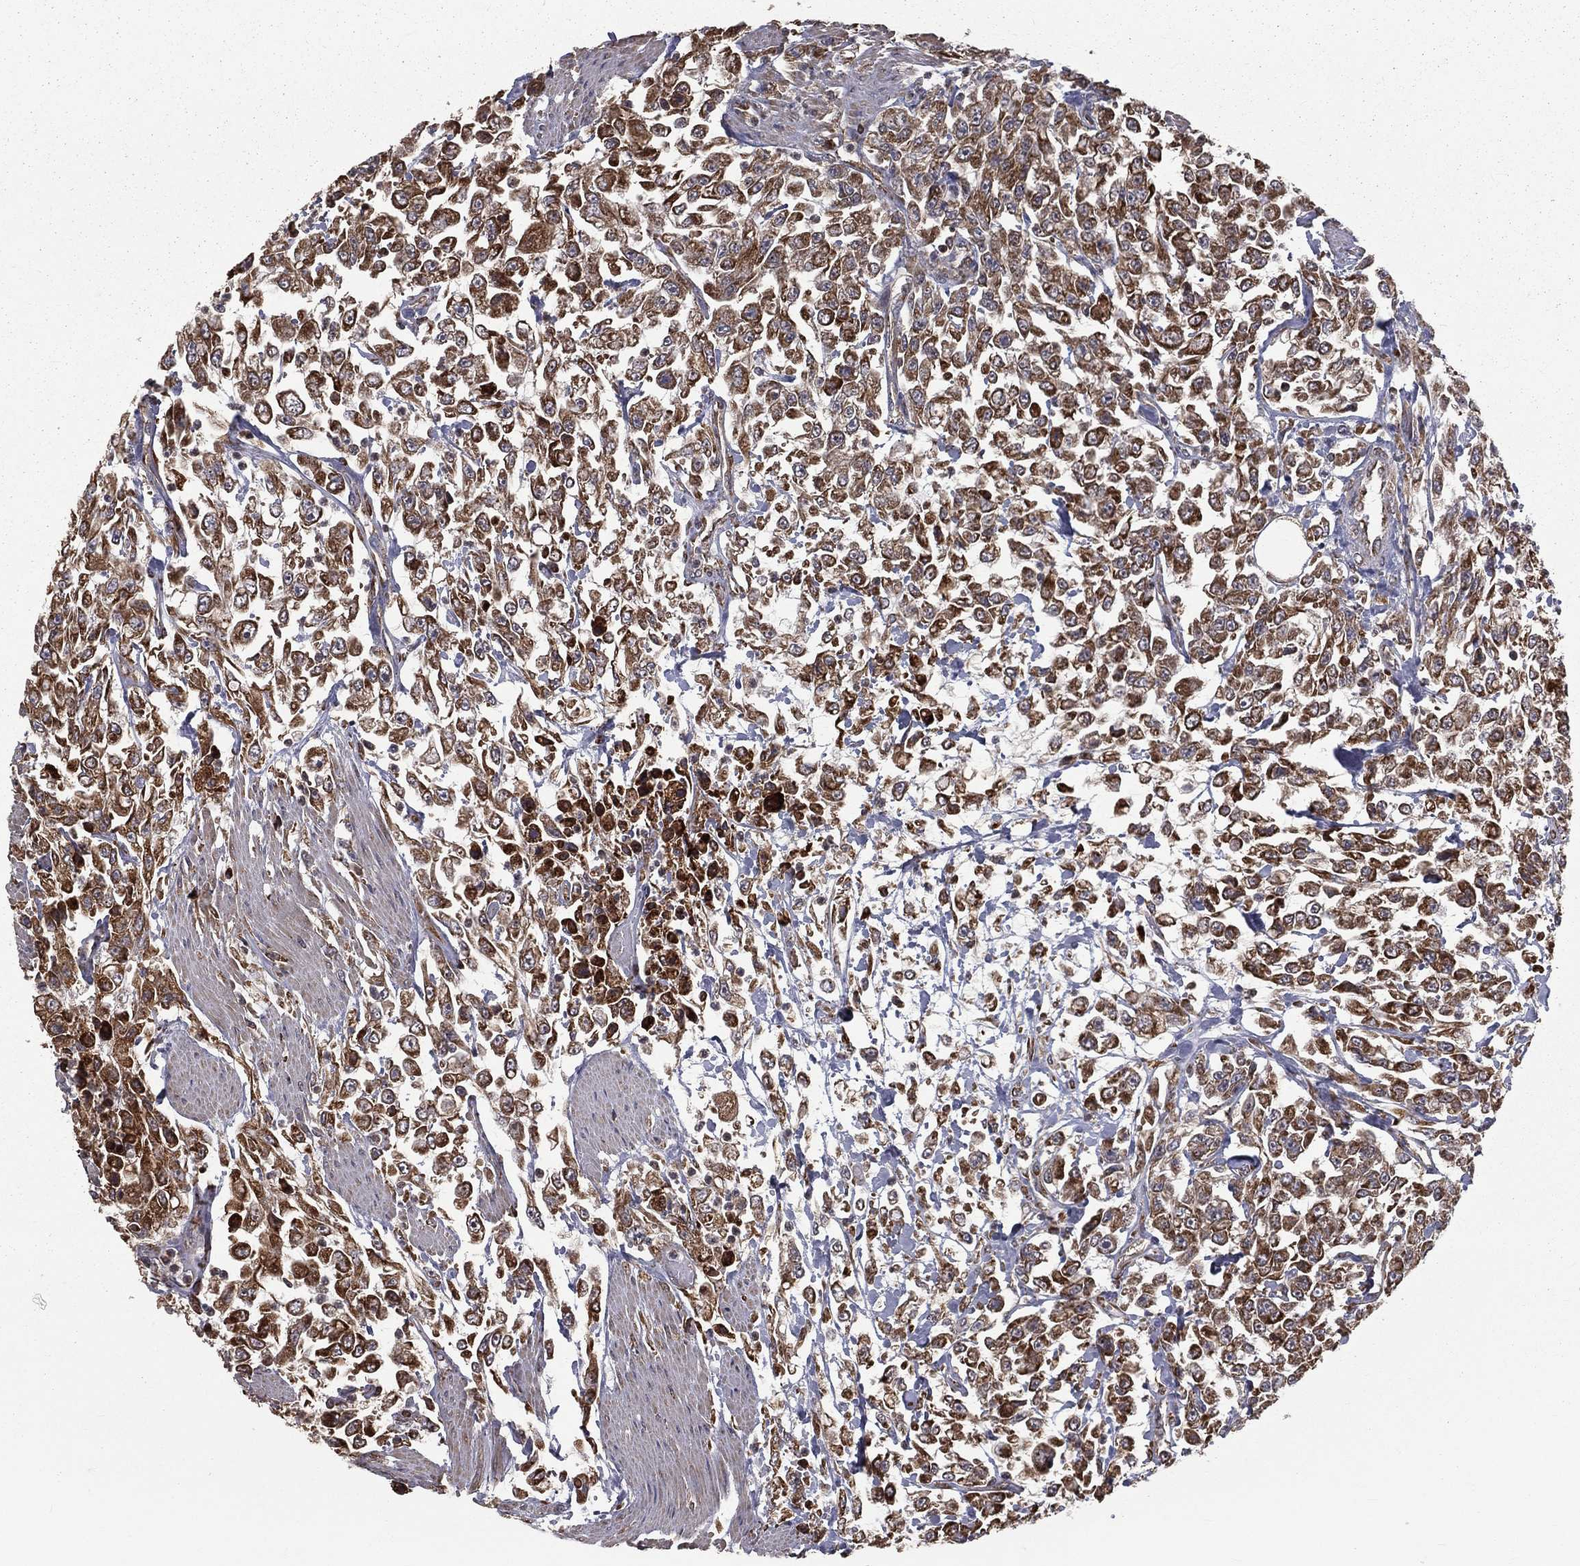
{"staining": {"intensity": "strong", "quantity": ">75%", "location": "cytoplasmic/membranous"}, "tissue": "urothelial cancer", "cell_type": "Tumor cells", "image_type": "cancer", "snomed": [{"axis": "morphology", "description": "Urothelial carcinoma, High grade"}, {"axis": "topography", "description": "Urinary bladder"}], "caption": "A micrograph of urothelial cancer stained for a protein demonstrates strong cytoplasmic/membranous brown staining in tumor cells. Immunohistochemistry (ihc) stains the protein of interest in brown and the nuclei are stained blue.", "gene": "OLFML1", "patient": {"sex": "male", "age": 46}}